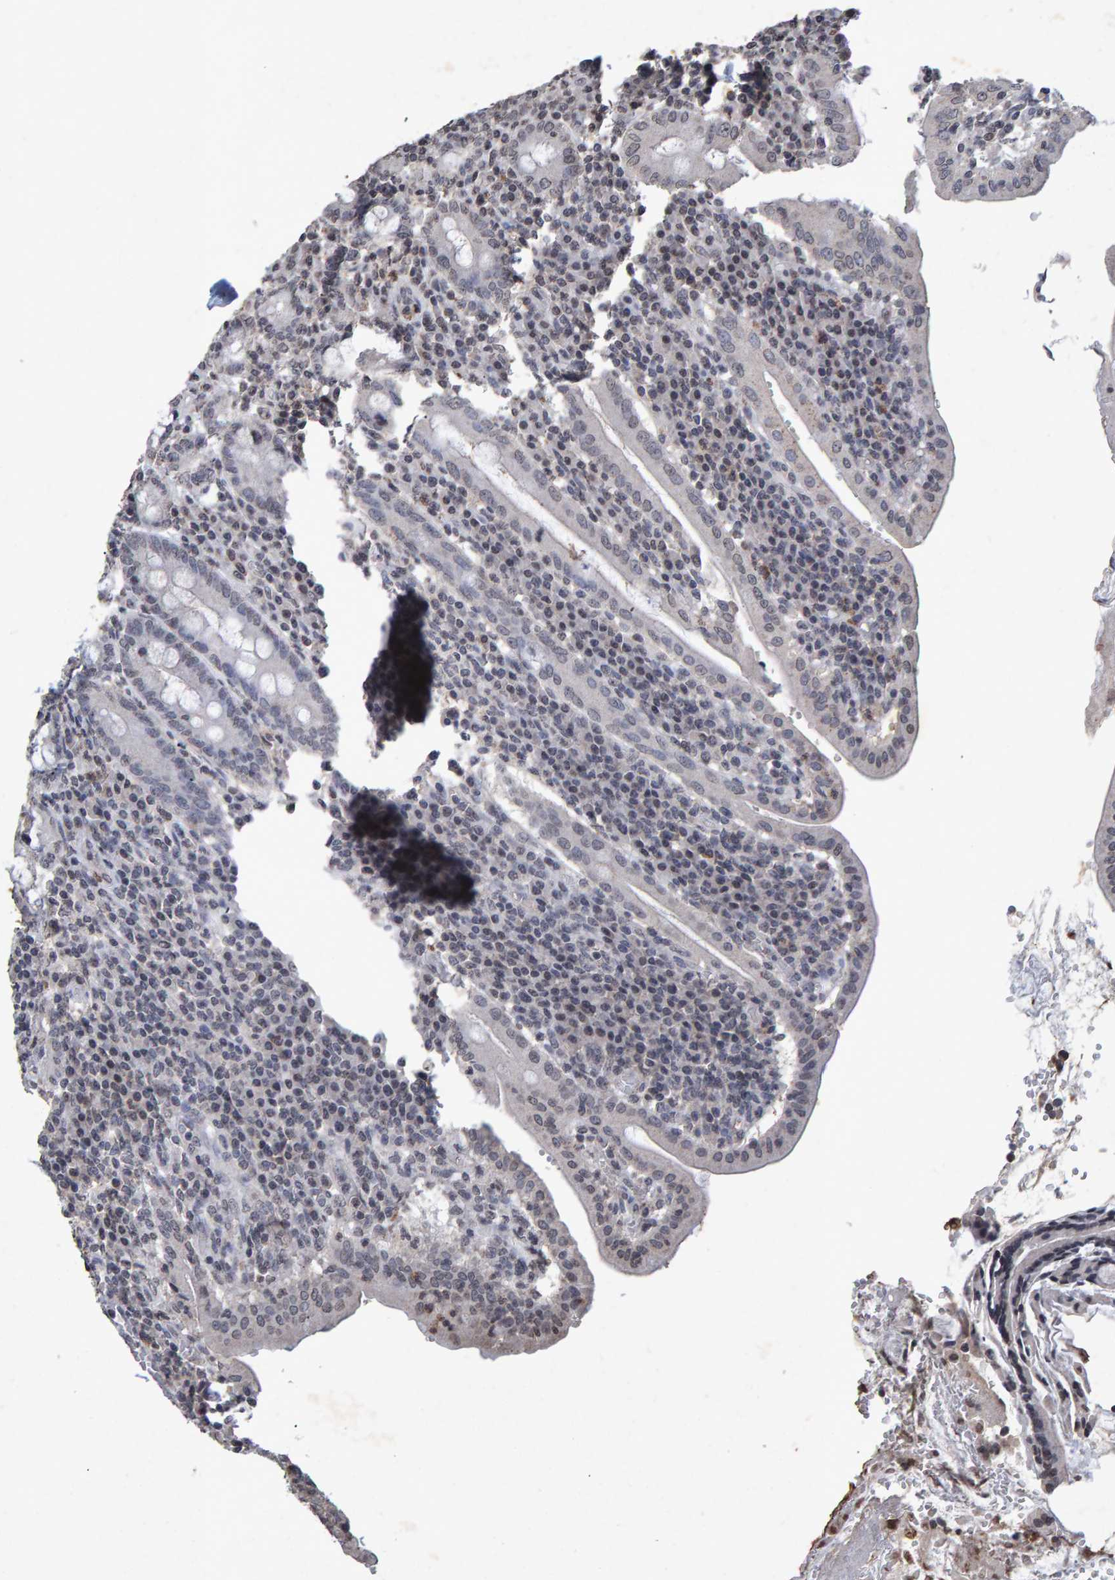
{"staining": {"intensity": "strong", "quantity": "25%-75%", "location": "cytoplasmic/membranous"}, "tissue": "duodenum", "cell_type": "Glandular cells", "image_type": "normal", "snomed": [{"axis": "morphology", "description": "Normal tissue, NOS"}, {"axis": "morphology", "description": "Adenocarcinoma, NOS"}, {"axis": "topography", "description": "Pancreas"}, {"axis": "topography", "description": "Duodenum"}], "caption": "Immunohistochemistry (IHC) staining of benign duodenum, which exhibits high levels of strong cytoplasmic/membranous staining in approximately 25%-75% of glandular cells indicating strong cytoplasmic/membranous protein positivity. The staining was performed using DAB (3,3'-diaminobenzidine) (brown) for protein detection and nuclei were counterstained in hematoxylin (blue).", "gene": "GALC", "patient": {"sex": "male", "age": 50}}